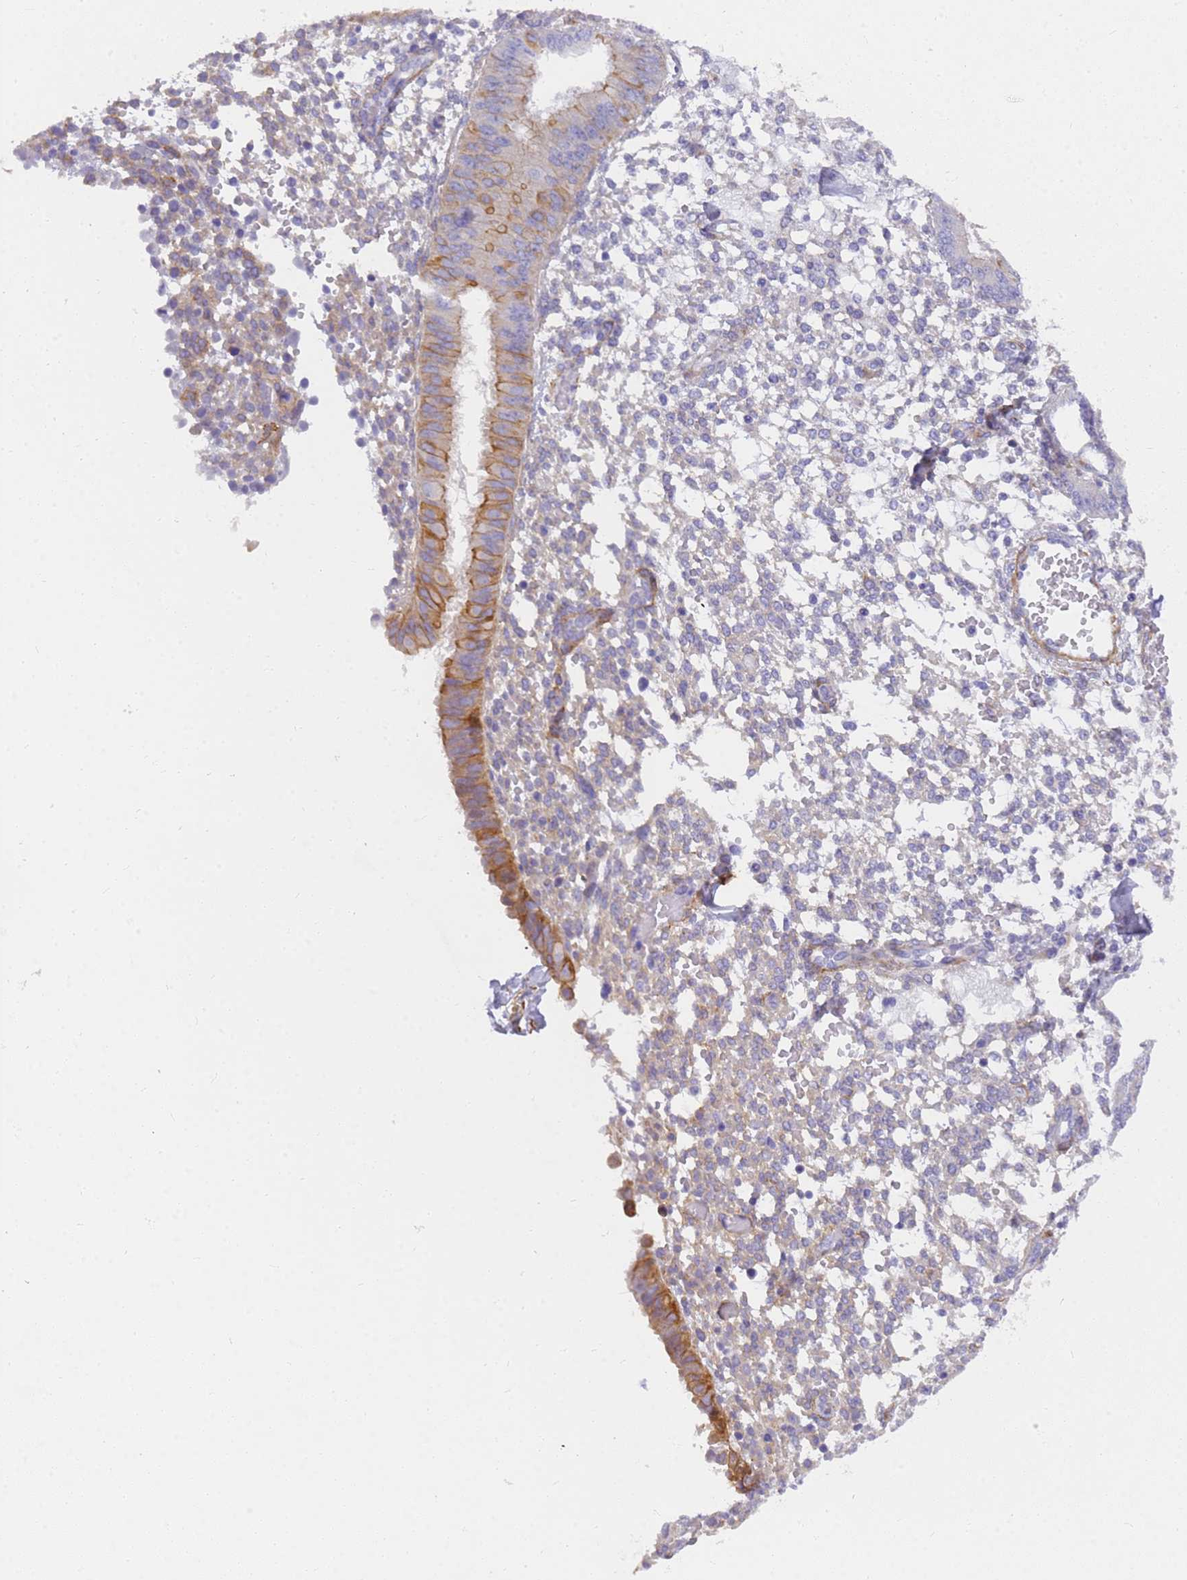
{"staining": {"intensity": "moderate", "quantity": "<25%", "location": "cytoplasmic/membranous"}, "tissue": "endometrium", "cell_type": "Cells in endometrial stroma", "image_type": "normal", "snomed": [{"axis": "morphology", "description": "Normal tissue, NOS"}, {"axis": "topography", "description": "Endometrium"}], "caption": "The photomicrograph shows immunohistochemical staining of normal endometrium. There is moderate cytoplasmic/membranous expression is identified in approximately <25% of cells in endometrial stroma. The staining is performed using DAB (3,3'-diaminobenzidine) brown chromogen to label protein expression. The nuclei are counter-stained blue using hematoxylin.", "gene": "MVB12A", "patient": {"sex": "female", "age": 49}}